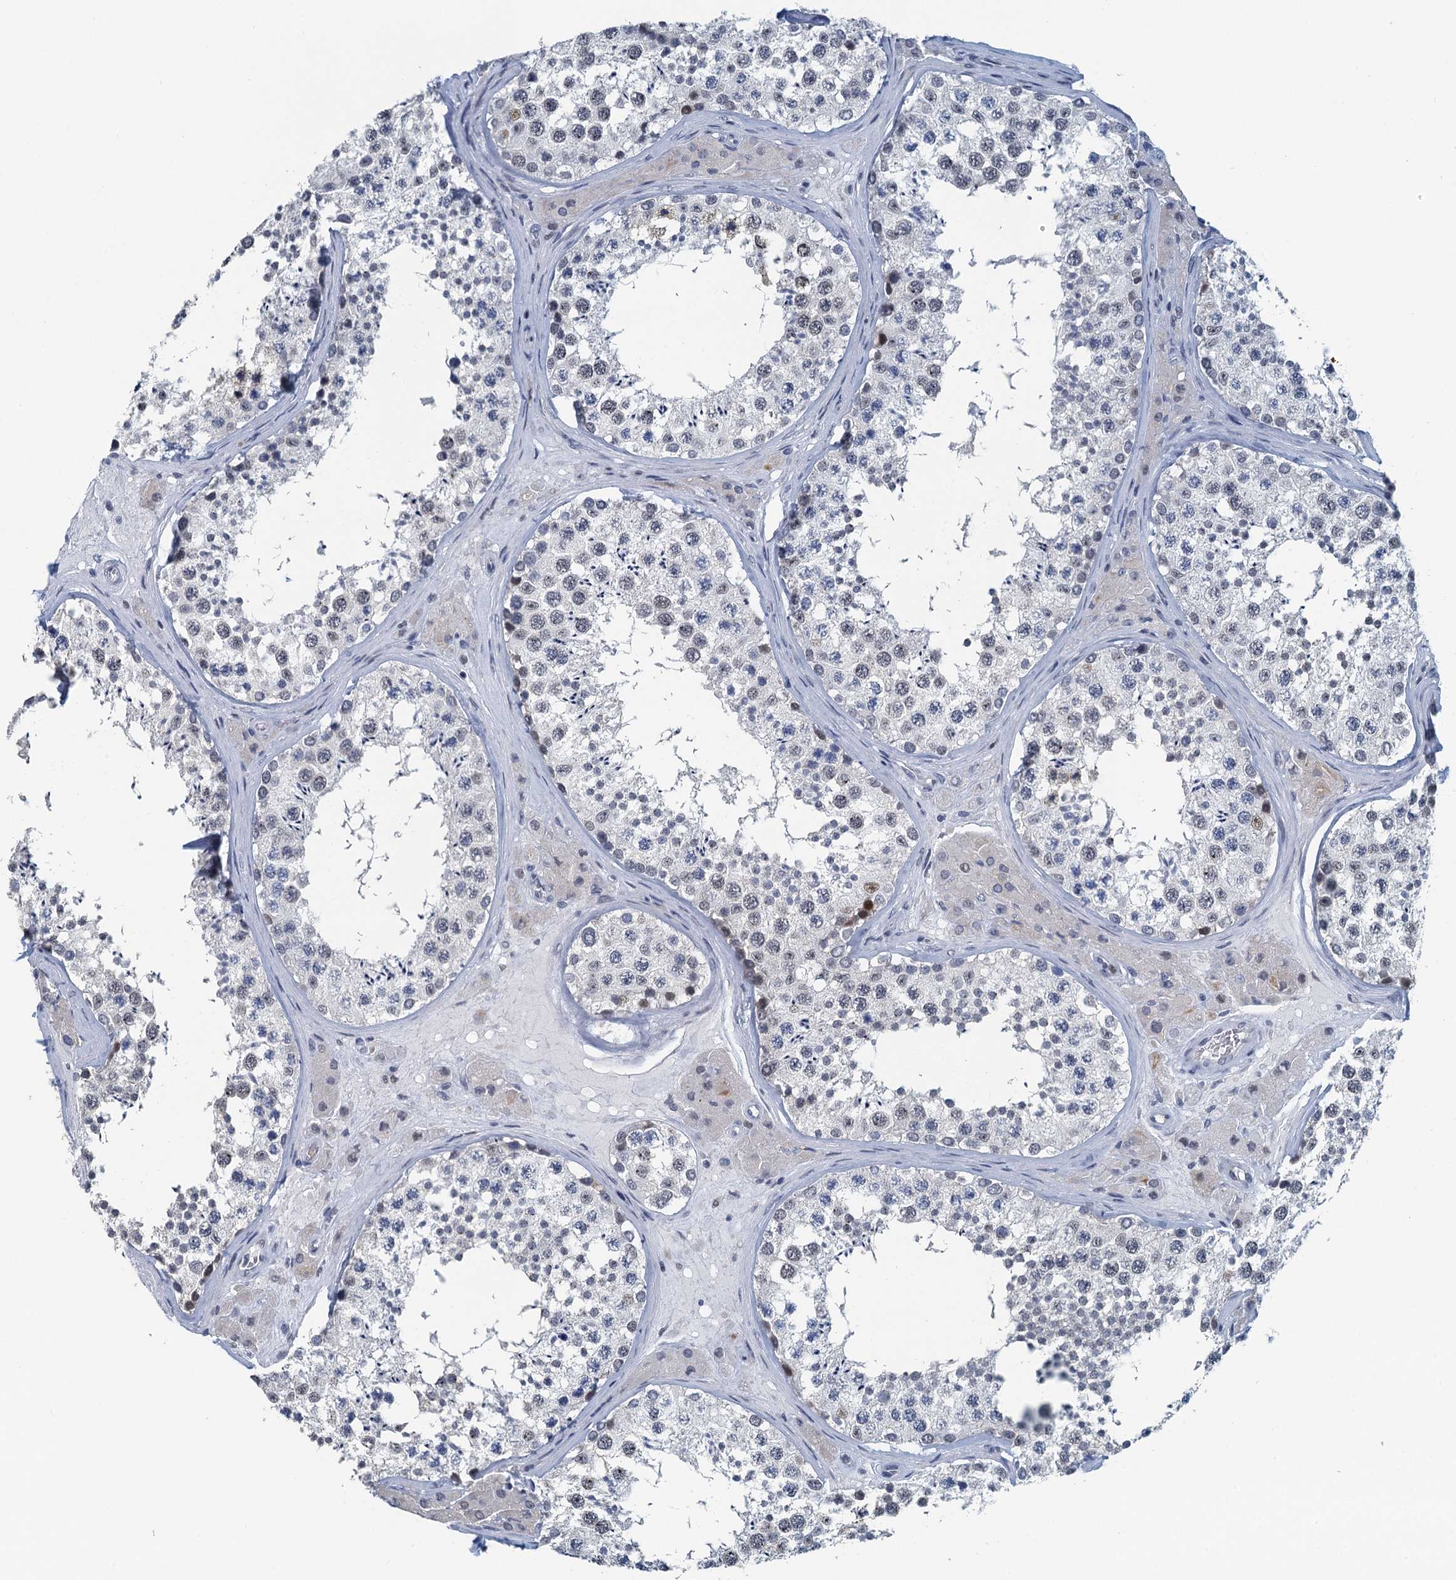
{"staining": {"intensity": "weak", "quantity": "<25%", "location": "nuclear"}, "tissue": "testis", "cell_type": "Cells in seminiferous ducts", "image_type": "normal", "snomed": [{"axis": "morphology", "description": "Normal tissue, NOS"}, {"axis": "topography", "description": "Testis"}], "caption": "The micrograph displays no significant expression in cells in seminiferous ducts of testis. (DAB IHC with hematoxylin counter stain).", "gene": "TTLL9", "patient": {"sex": "male", "age": 46}}